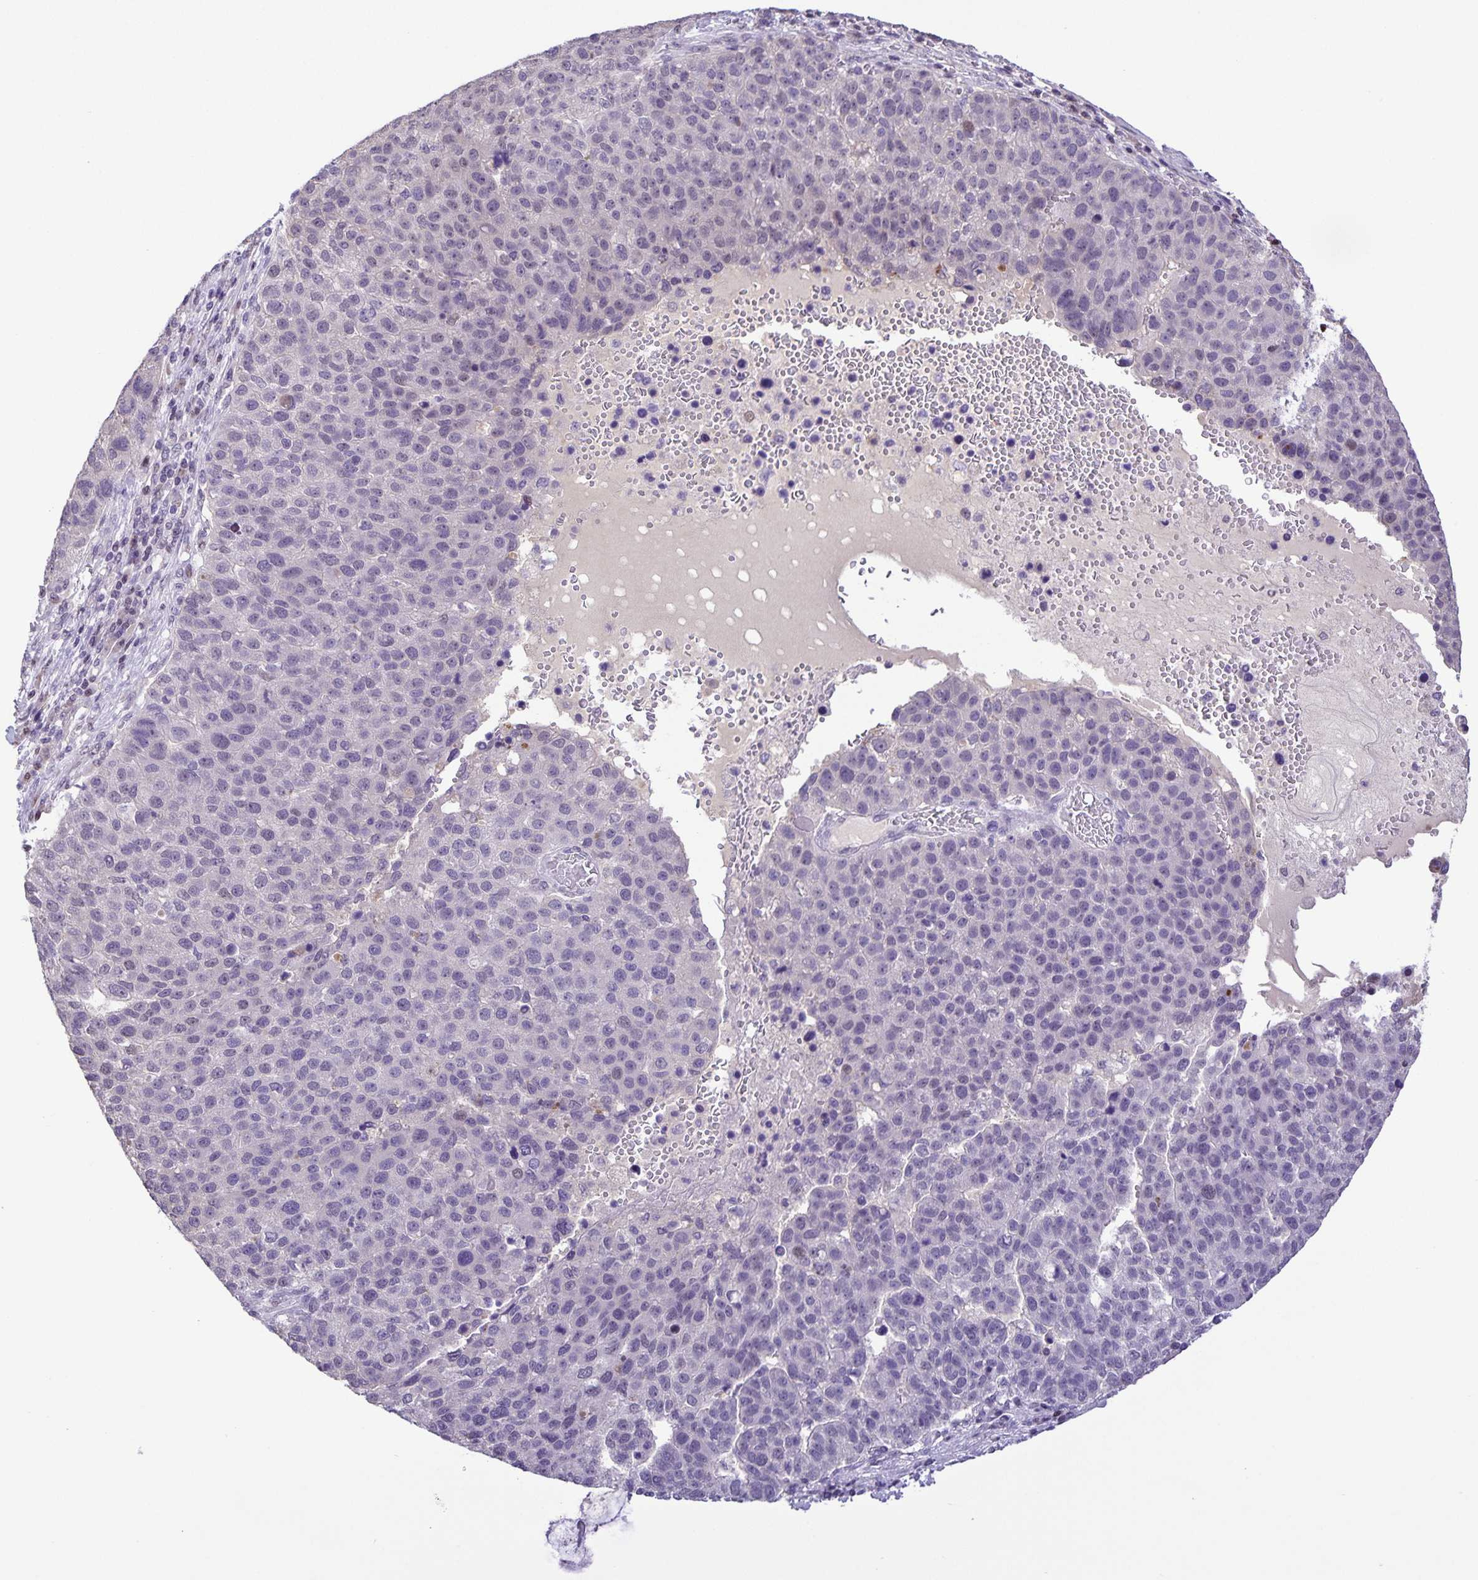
{"staining": {"intensity": "negative", "quantity": "none", "location": "none"}, "tissue": "pancreatic cancer", "cell_type": "Tumor cells", "image_type": "cancer", "snomed": [{"axis": "morphology", "description": "Adenocarcinoma, NOS"}, {"axis": "topography", "description": "Pancreas"}], "caption": "Immunohistochemistry (IHC) micrograph of human pancreatic cancer (adenocarcinoma) stained for a protein (brown), which displays no positivity in tumor cells.", "gene": "ONECUT2", "patient": {"sex": "female", "age": 61}}